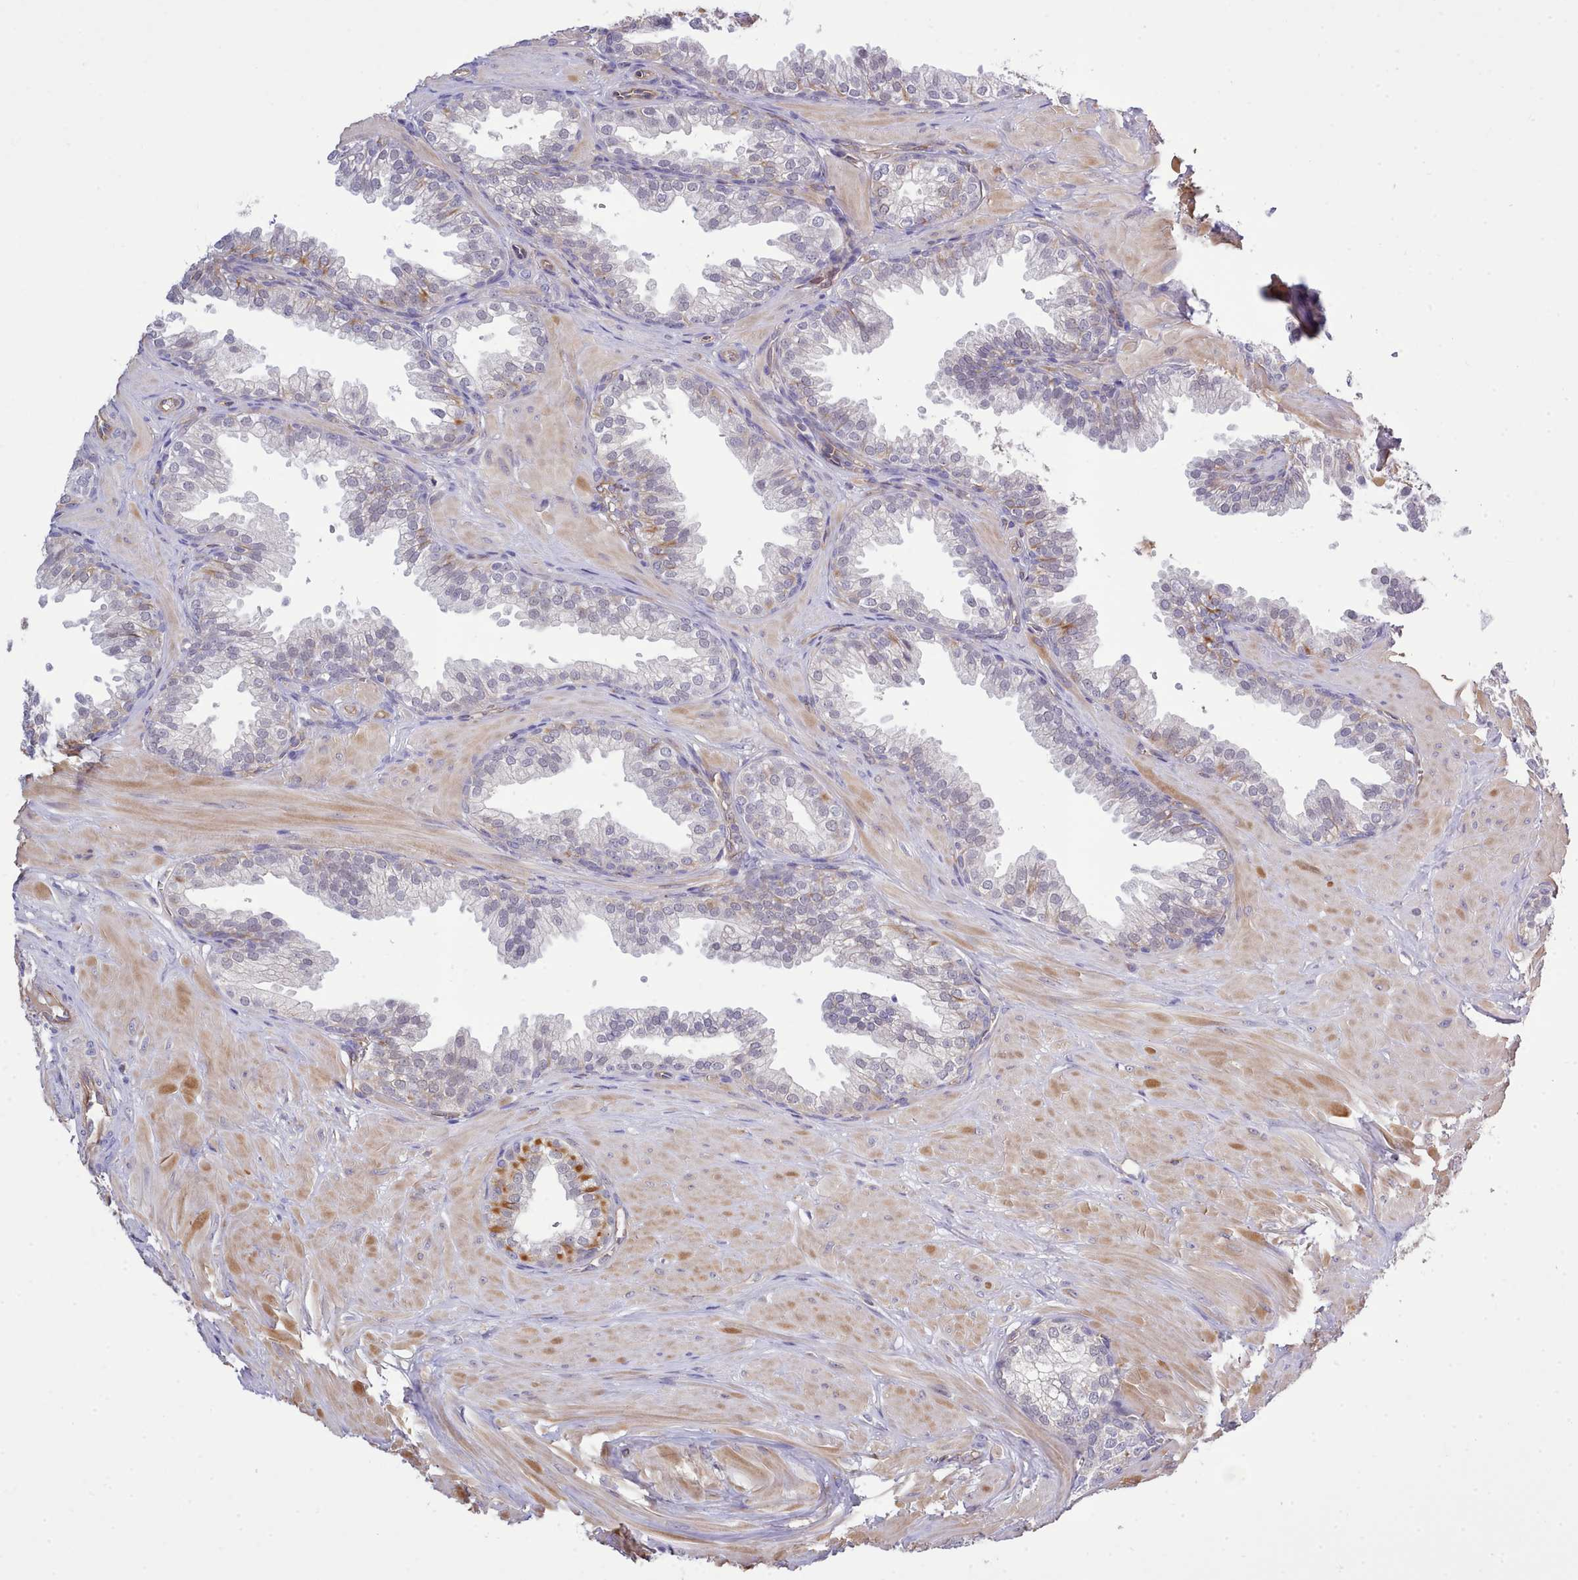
{"staining": {"intensity": "moderate", "quantity": "<25%", "location": "cytoplasmic/membranous"}, "tissue": "prostate", "cell_type": "Glandular cells", "image_type": "normal", "snomed": [{"axis": "morphology", "description": "Normal tissue, NOS"}, {"axis": "topography", "description": "Prostate"}, {"axis": "topography", "description": "Peripheral nerve tissue"}], "caption": "Protein staining reveals moderate cytoplasmic/membranous positivity in about <25% of glandular cells in unremarkable prostate. The protein of interest is shown in brown color, while the nuclei are stained blue.", "gene": "ZC3H13", "patient": {"sex": "male", "age": 55}}